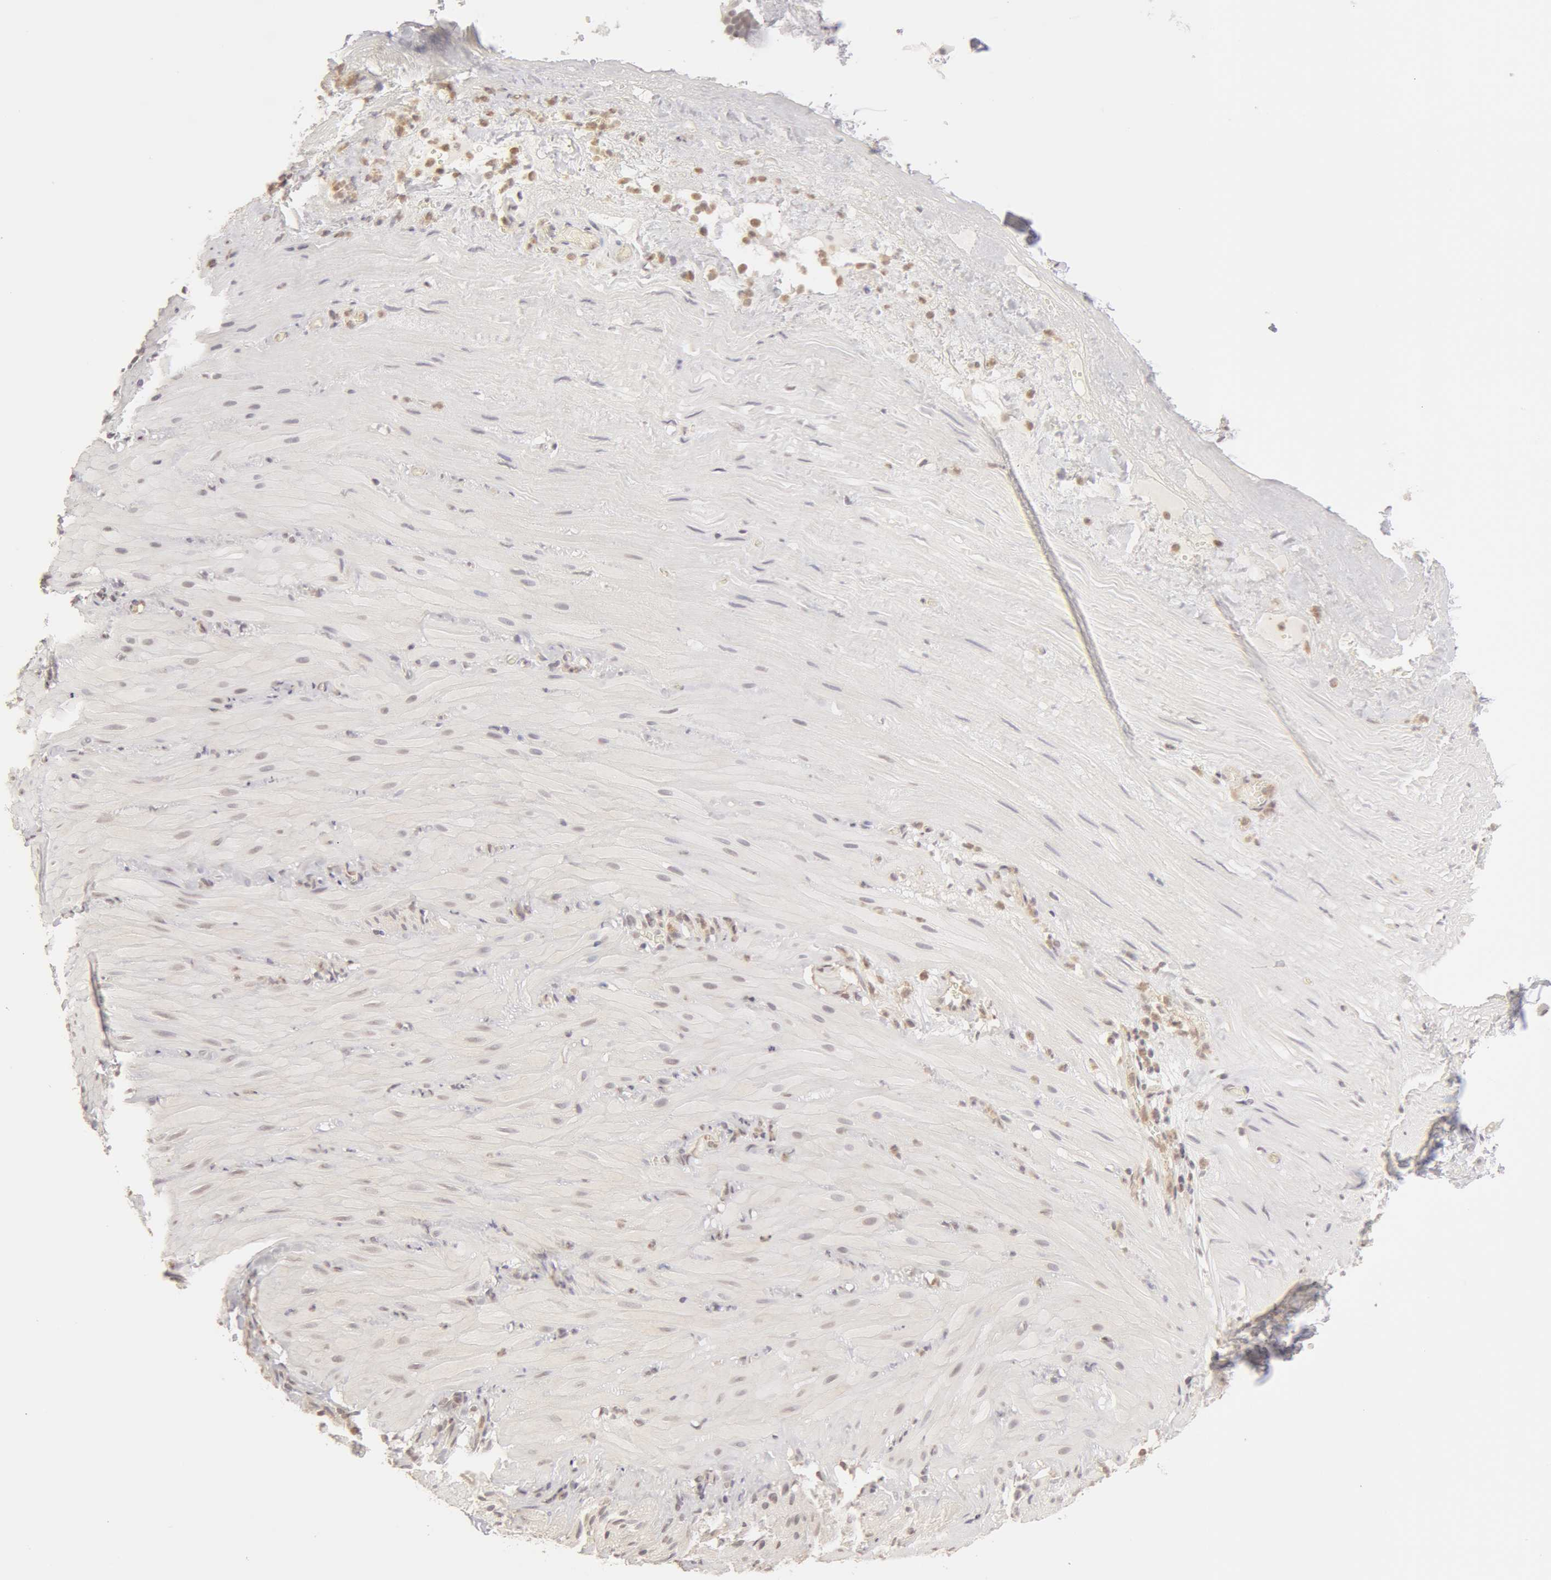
{"staining": {"intensity": "negative", "quantity": "none", "location": "none"}, "tissue": "smooth muscle", "cell_type": "Smooth muscle cells", "image_type": "normal", "snomed": [{"axis": "morphology", "description": "Normal tissue, NOS"}, {"axis": "topography", "description": "Duodenum"}], "caption": "Immunohistochemistry (IHC) of benign human smooth muscle reveals no staining in smooth muscle cells. (Stains: DAB immunohistochemistry (IHC) with hematoxylin counter stain, Microscopy: brightfield microscopy at high magnification).", "gene": "ADAM10", "patient": {"sex": "male", "age": 63}}